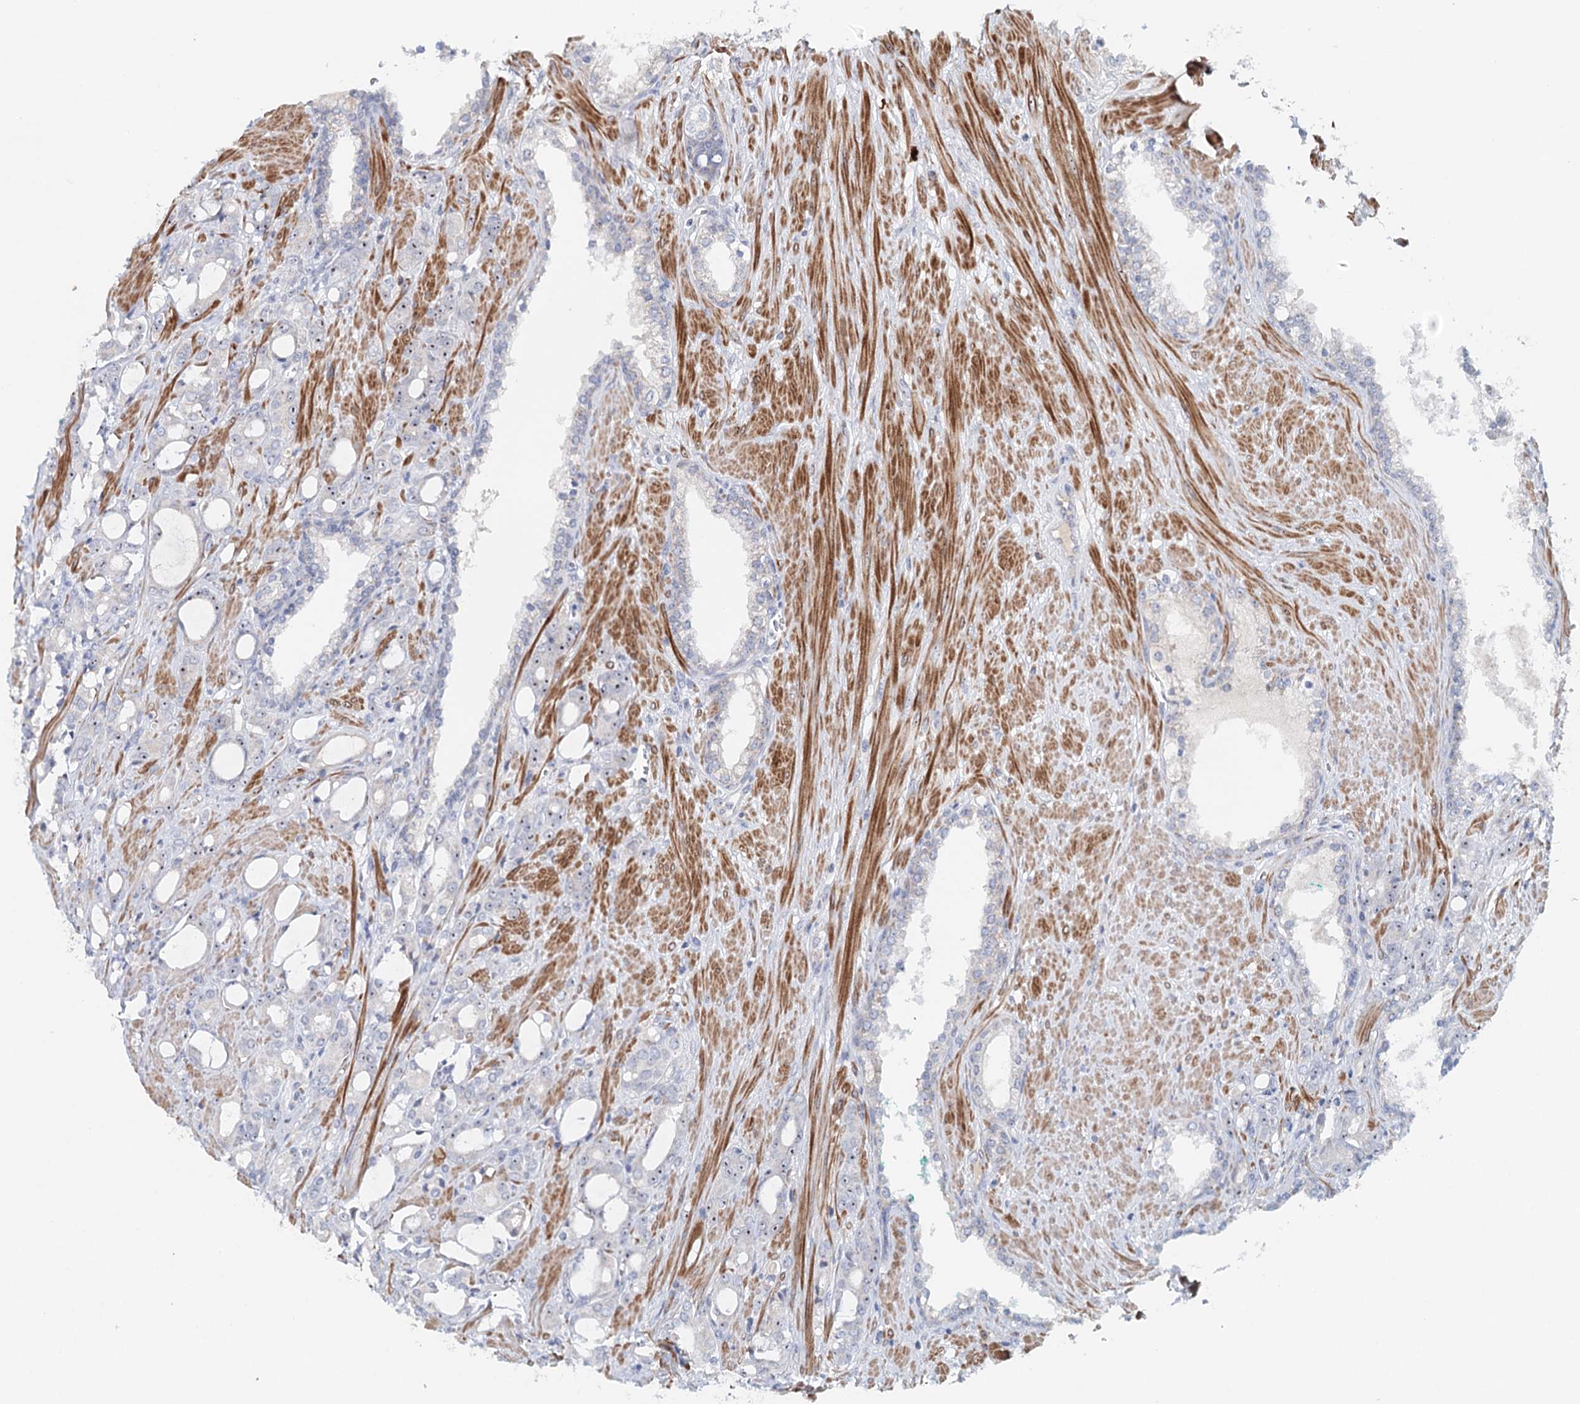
{"staining": {"intensity": "weak", "quantity": "<25%", "location": "nuclear"}, "tissue": "prostate cancer", "cell_type": "Tumor cells", "image_type": "cancer", "snomed": [{"axis": "morphology", "description": "Adenocarcinoma, High grade"}, {"axis": "topography", "description": "Prostate"}], "caption": "The image demonstrates no staining of tumor cells in high-grade adenocarcinoma (prostate).", "gene": "RBM43", "patient": {"sex": "male", "age": 72}}